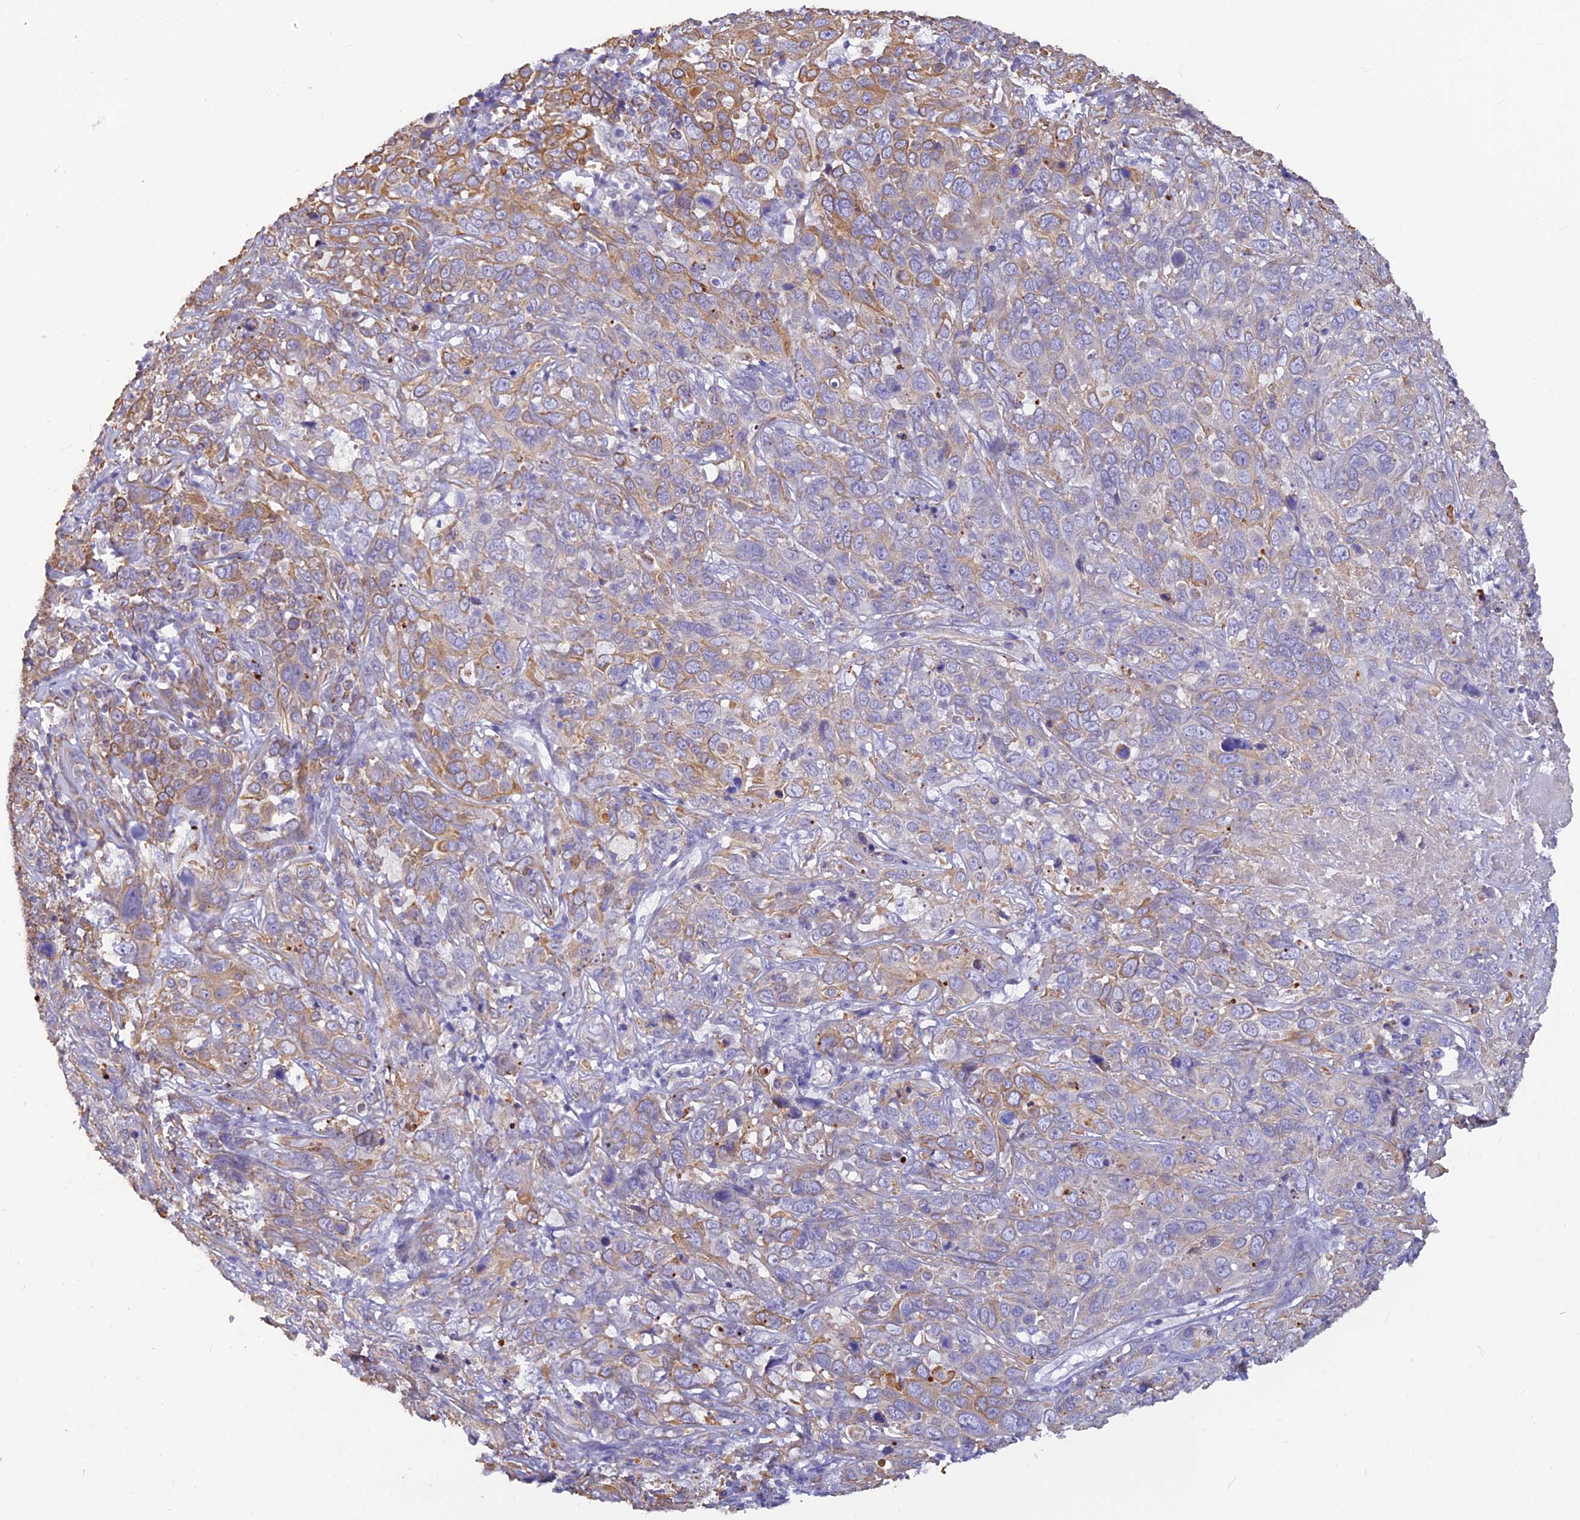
{"staining": {"intensity": "moderate", "quantity": "25%-75%", "location": "cytoplasmic/membranous"}, "tissue": "cervical cancer", "cell_type": "Tumor cells", "image_type": "cancer", "snomed": [{"axis": "morphology", "description": "Squamous cell carcinoma, NOS"}, {"axis": "topography", "description": "Cervix"}], "caption": "An IHC image of tumor tissue is shown. Protein staining in brown highlights moderate cytoplasmic/membranous positivity in cervical cancer (squamous cell carcinoma) within tumor cells.", "gene": "ALDH1L2", "patient": {"sex": "female", "age": 46}}